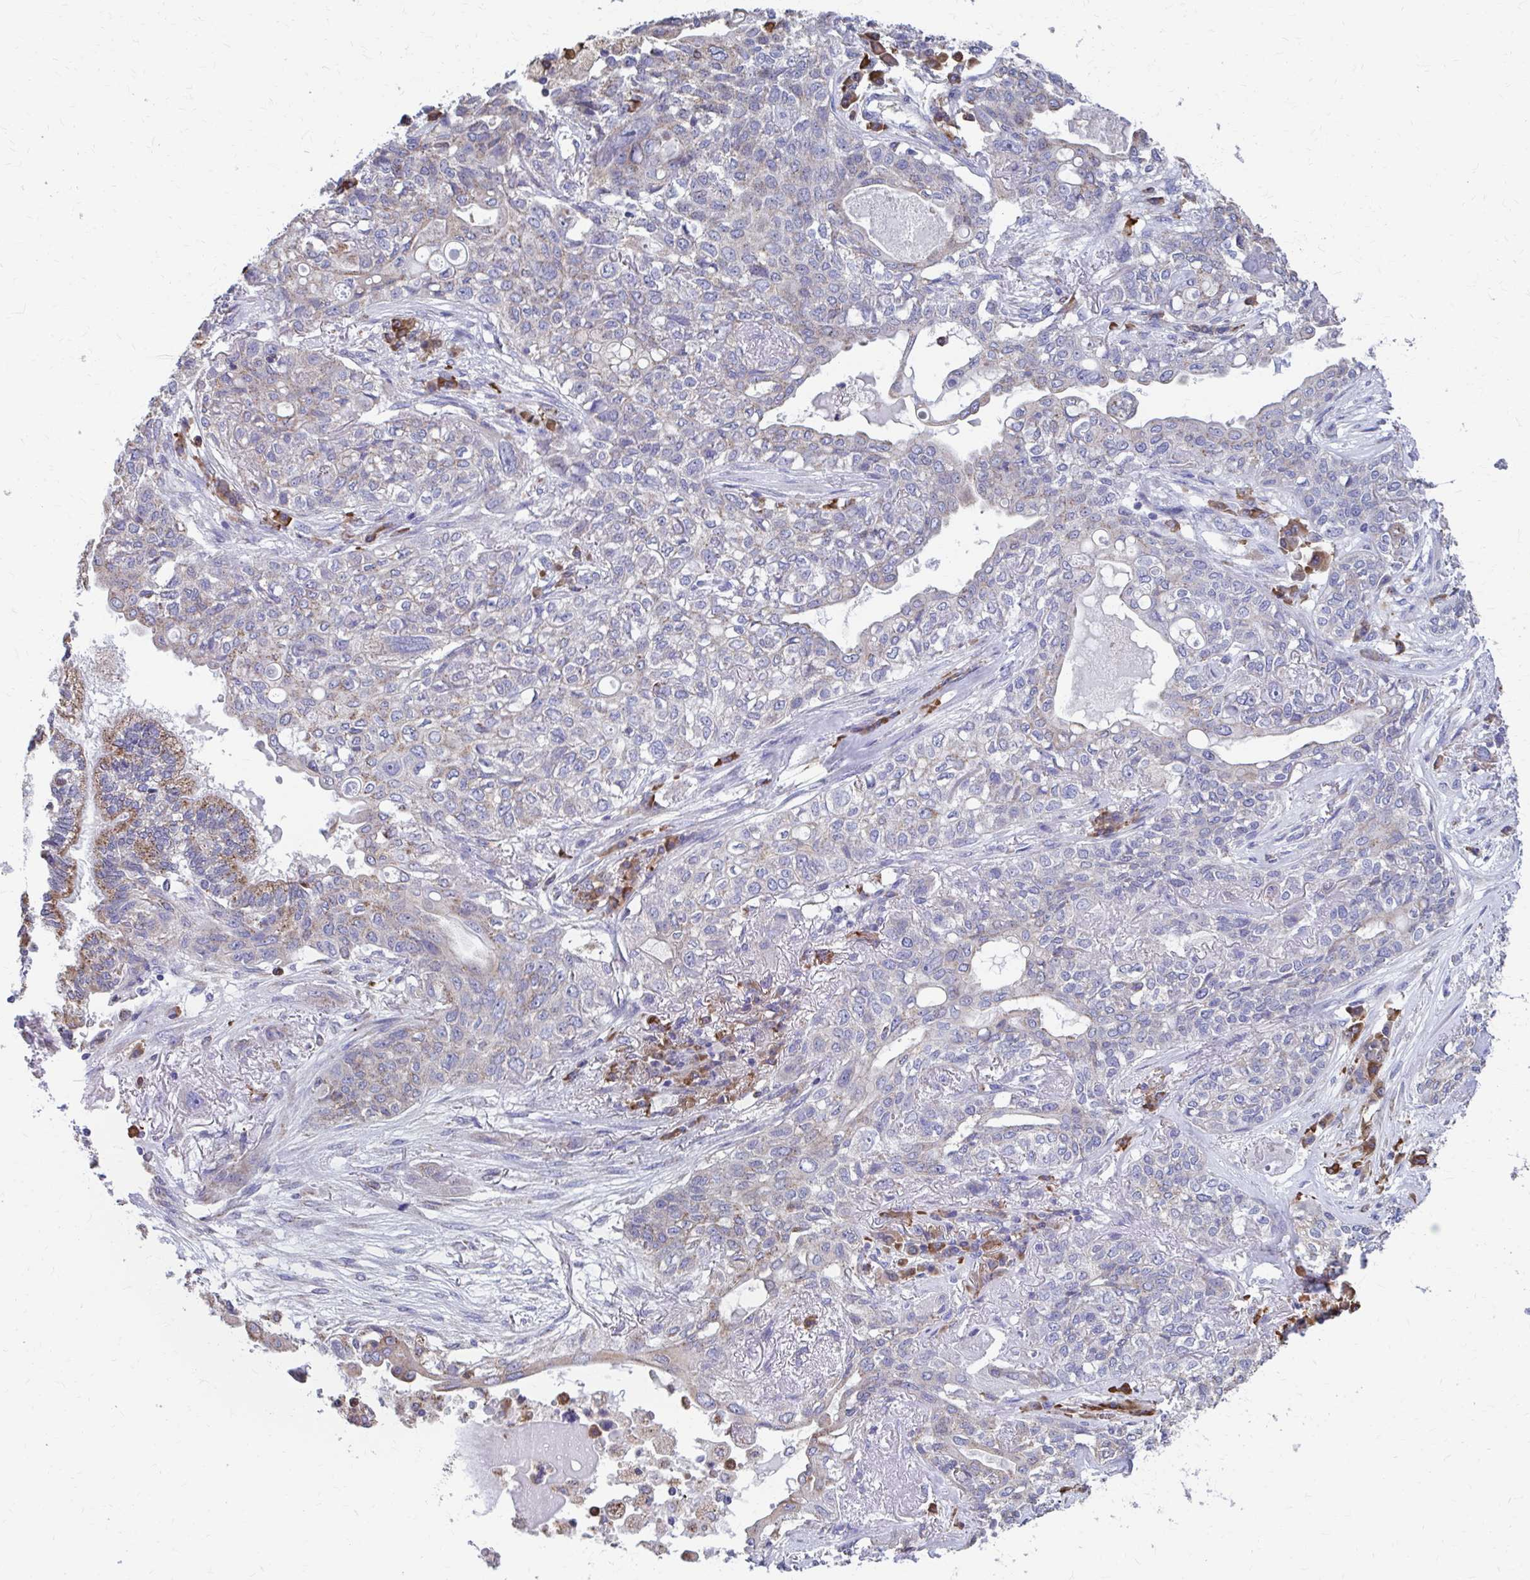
{"staining": {"intensity": "negative", "quantity": "none", "location": "none"}, "tissue": "lung cancer", "cell_type": "Tumor cells", "image_type": "cancer", "snomed": [{"axis": "morphology", "description": "Squamous cell carcinoma, NOS"}, {"axis": "topography", "description": "Lung"}], "caption": "This is an IHC image of human lung cancer. There is no staining in tumor cells.", "gene": "FKBP2", "patient": {"sex": "female", "age": 70}}